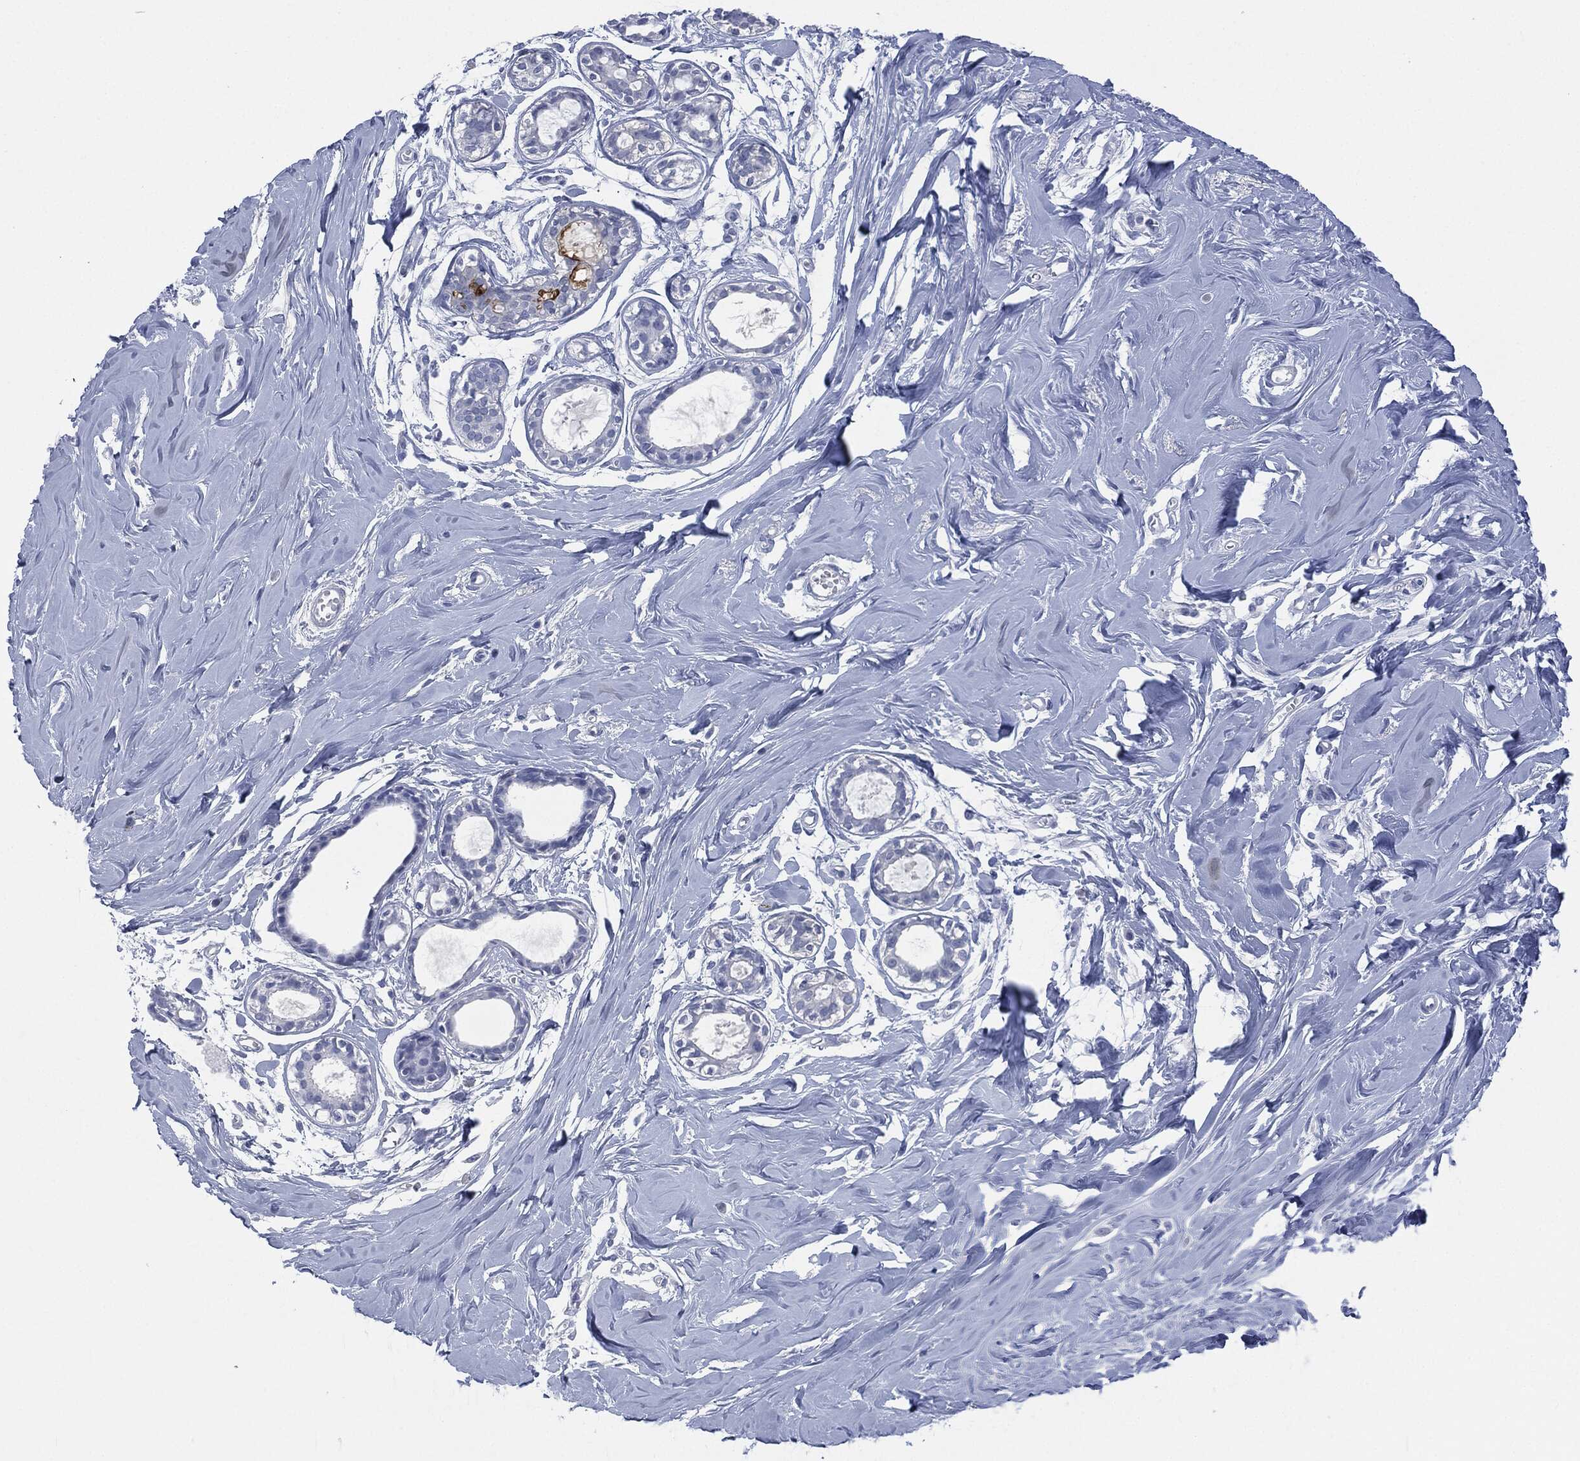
{"staining": {"intensity": "negative", "quantity": "none", "location": "none"}, "tissue": "adipose tissue", "cell_type": "Adipocytes", "image_type": "normal", "snomed": [{"axis": "morphology", "description": "Normal tissue, NOS"}, {"axis": "topography", "description": "Breast"}], "caption": "This is an immunohistochemistry (IHC) histopathology image of unremarkable human adipose tissue. There is no positivity in adipocytes.", "gene": "MUC16", "patient": {"sex": "female", "age": 49}}